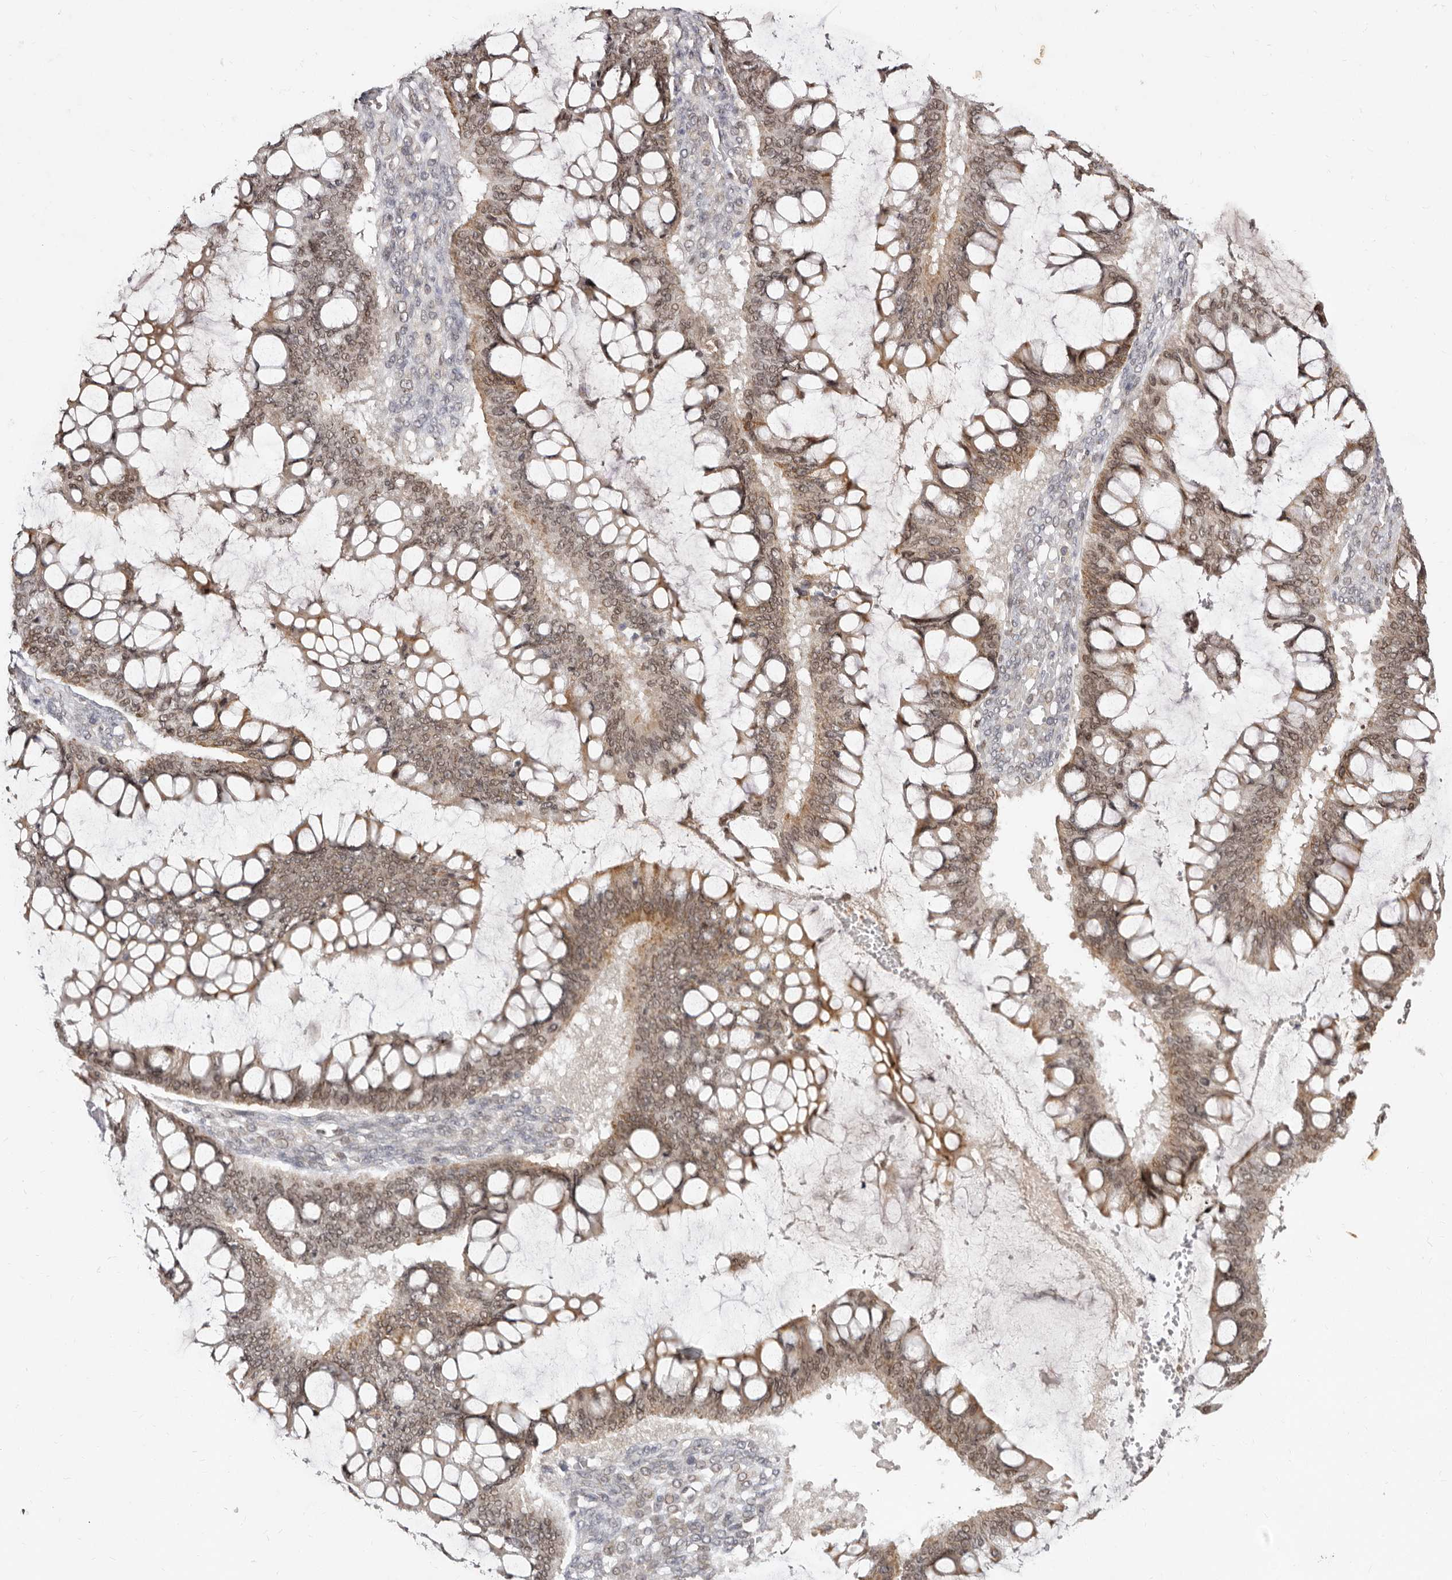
{"staining": {"intensity": "moderate", "quantity": "25%-75%", "location": "cytoplasmic/membranous,nuclear"}, "tissue": "ovarian cancer", "cell_type": "Tumor cells", "image_type": "cancer", "snomed": [{"axis": "morphology", "description": "Cystadenocarcinoma, mucinous, NOS"}, {"axis": "topography", "description": "Ovary"}], "caption": "Immunohistochemical staining of human ovarian cancer exhibits medium levels of moderate cytoplasmic/membranous and nuclear expression in approximately 25%-75% of tumor cells.", "gene": "LCORL", "patient": {"sex": "female", "age": 73}}